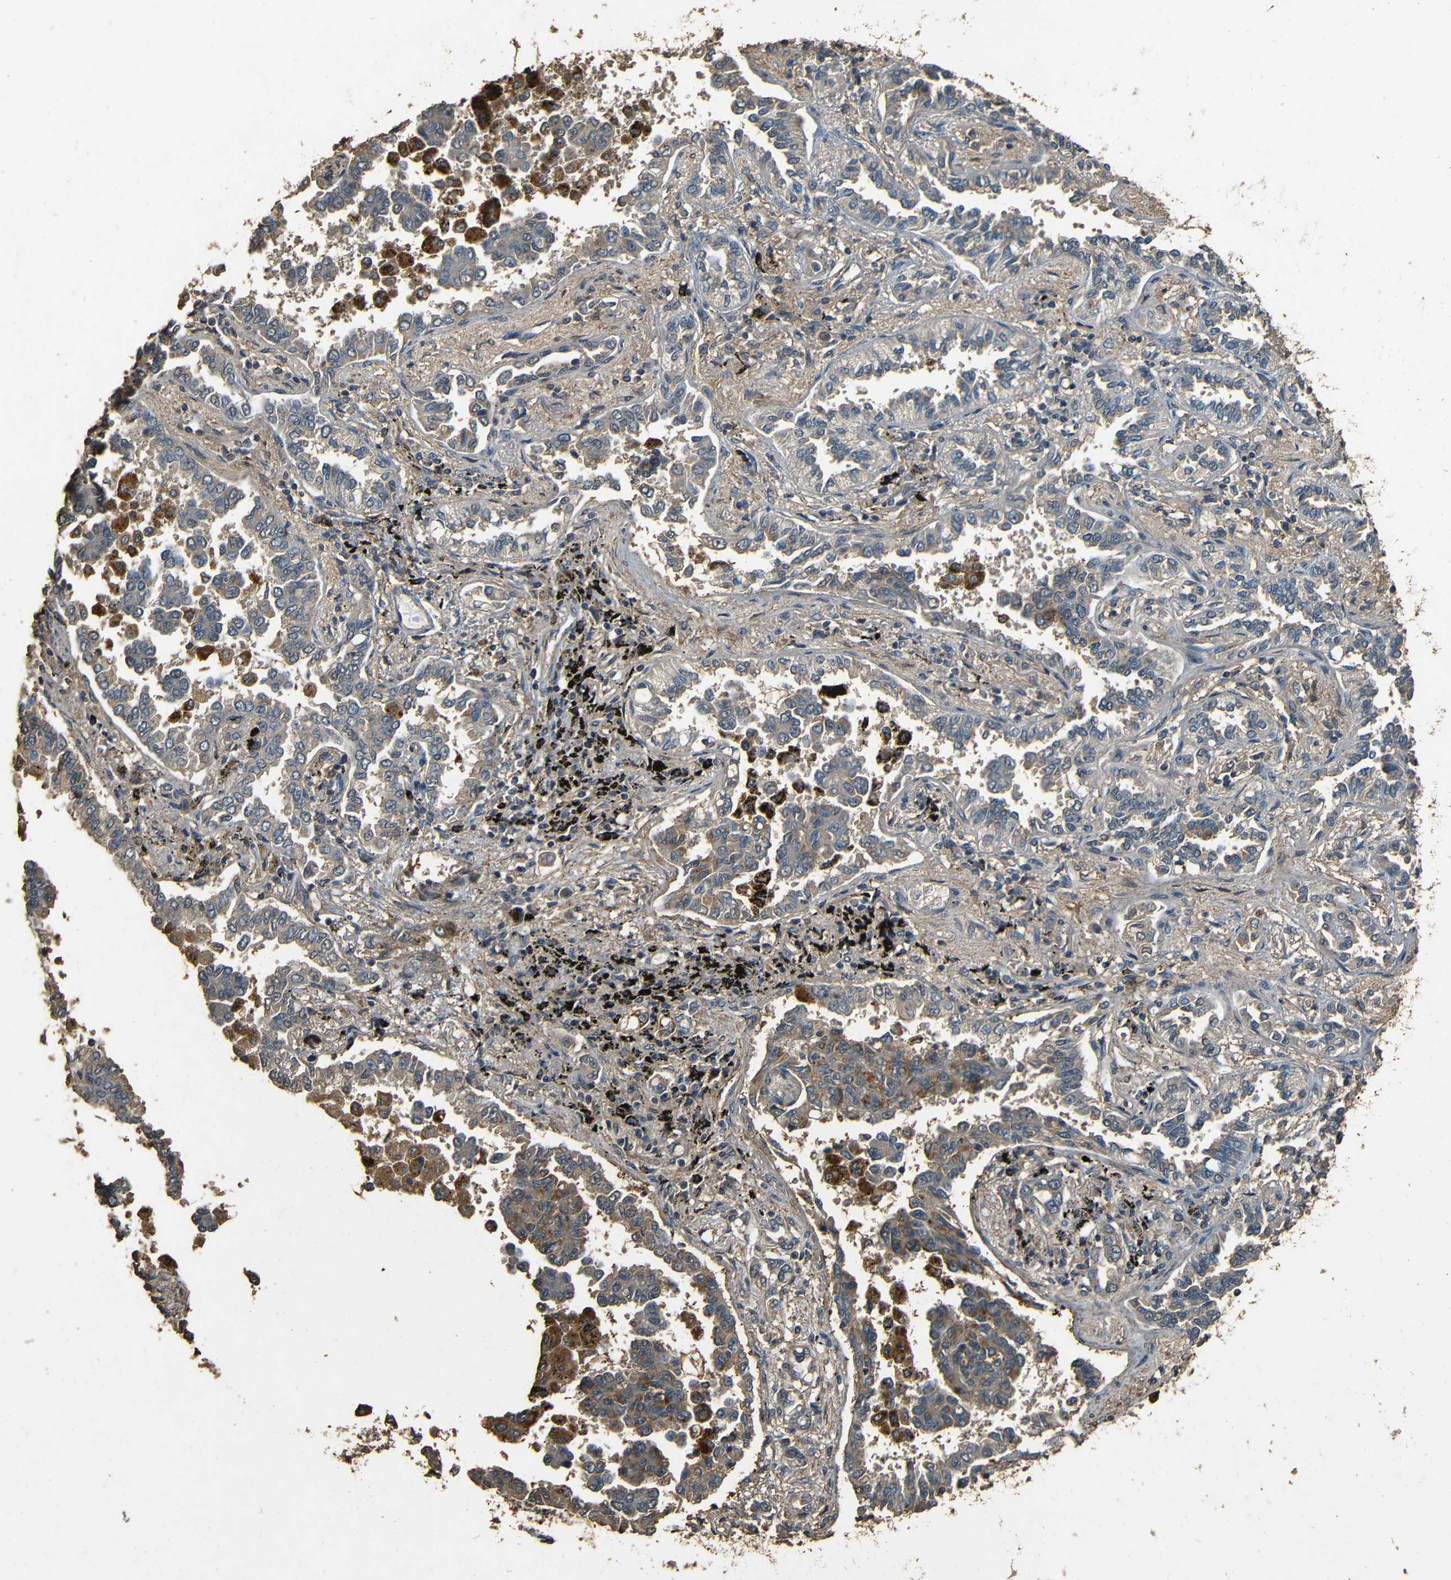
{"staining": {"intensity": "weak", "quantity": "25%-75%", "location": "cytoplasmic/membranous"}, "tissue": "lung cancer", "cell_type": "Tumor cells", "image_type": "cancer", "snomed": [{"axis": "morphology", "description": "Normal tissue, NOS"}, {"axis": "morphology", "description": "Adenocarcinoma, NOS"}, {"axis": "topography", "description": "Lung"}], "caption": "Immunohistochemical staining of human adenocarcinoma (lung) reveals low levels of weak cytoplasmic/membranous positivity in about 25%-75% of tumor cells.", "gene": "PDE5A", "patient": {"sex": "male", "age": 59}}